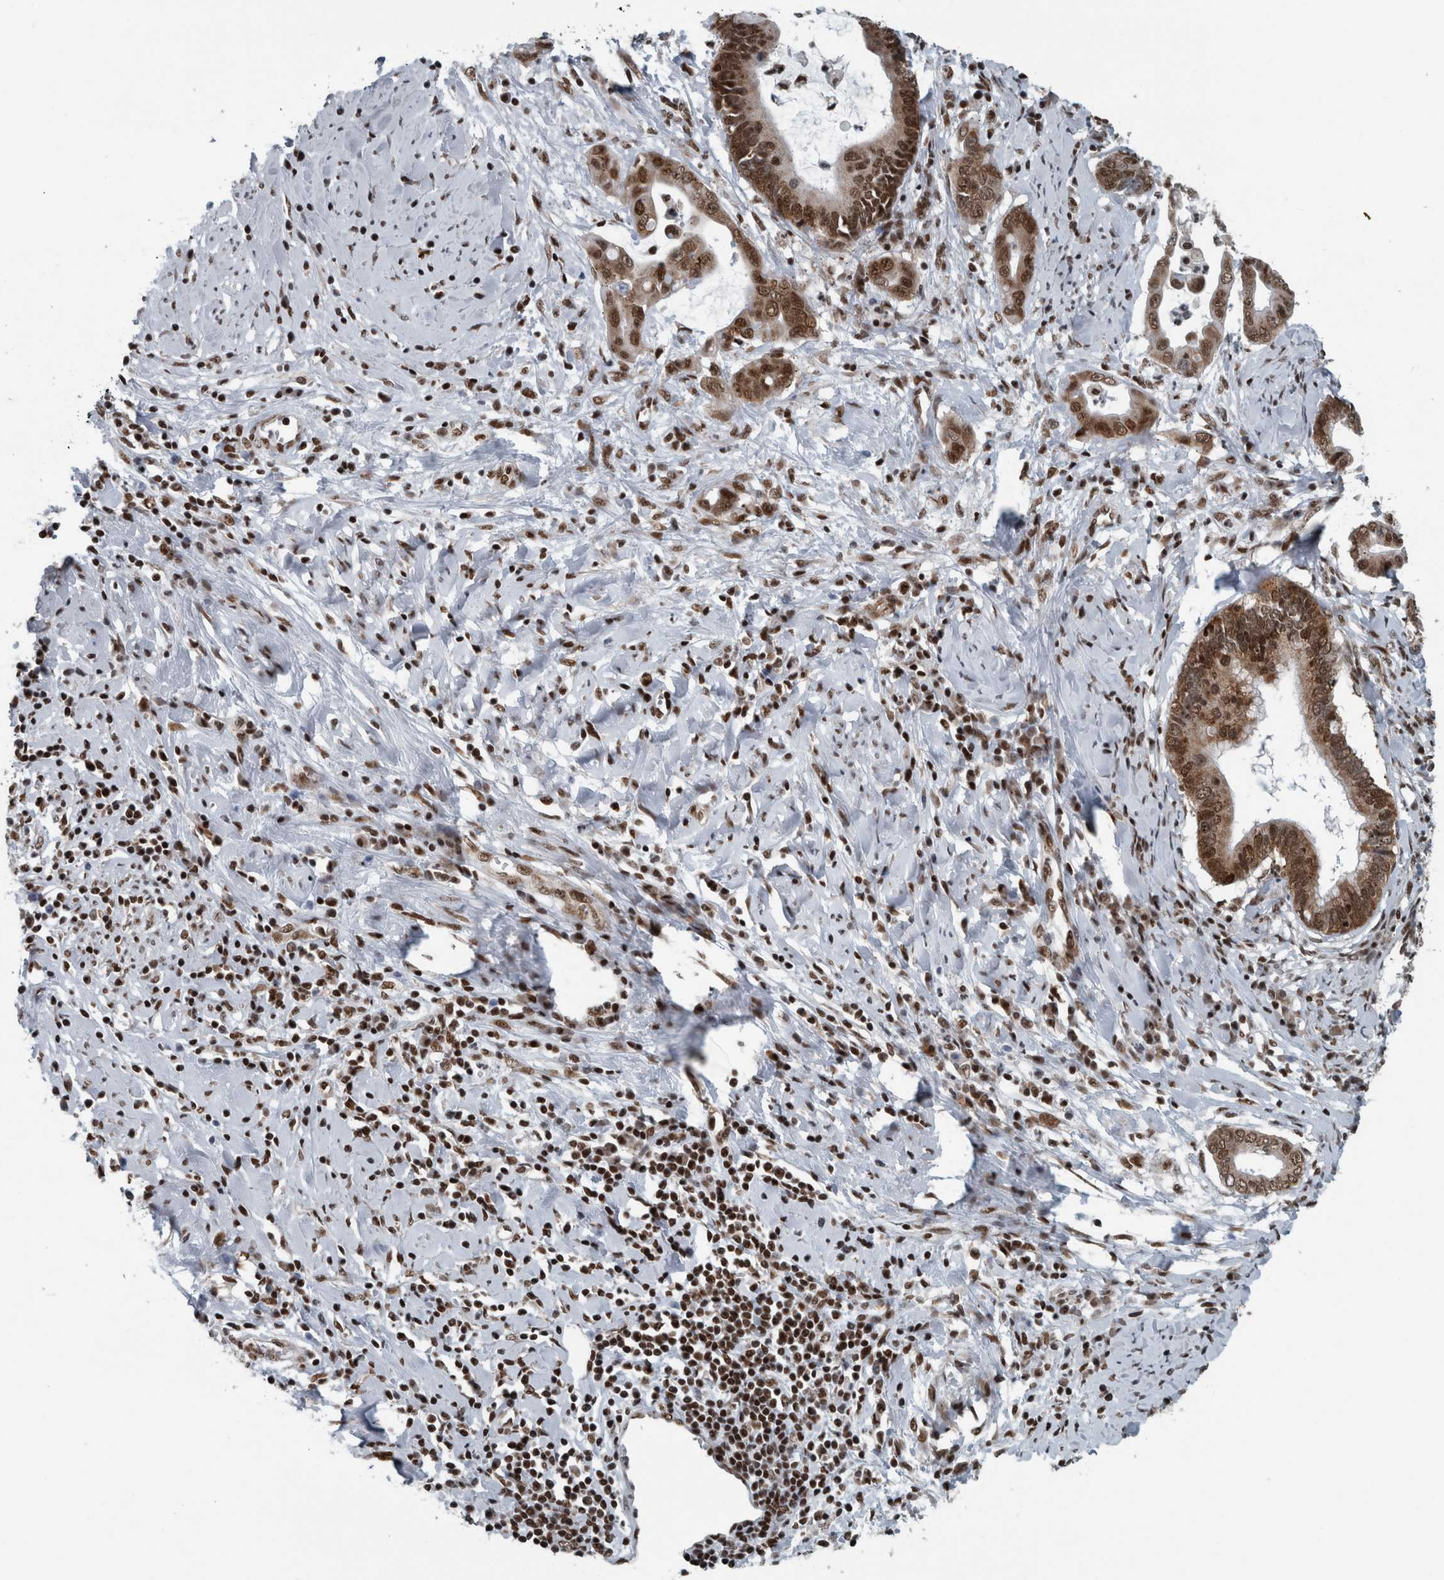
{"staining": {"intensity": "strong", "quantity": ">75%", "location": "nuclear"}, "tissue": "cervical cancer", "cell_type": "Tumor cells", "image_type": "cancer", "snomed": [{"axis": "morphology", "description": "Adenocarcinoma, NOS"}, {"axis": "topography", "description": "Cervix"}], "caption": "This photomicrograph shows adenocarcinoma (cervical) stained with IHC to label a protein in brown. The nuclear of tumor cells show strong positivity for the protein. Nuclei are counter-stained blue.", "gene": "DNMT3A", "patient": {"sex": "female", "age": 44}}